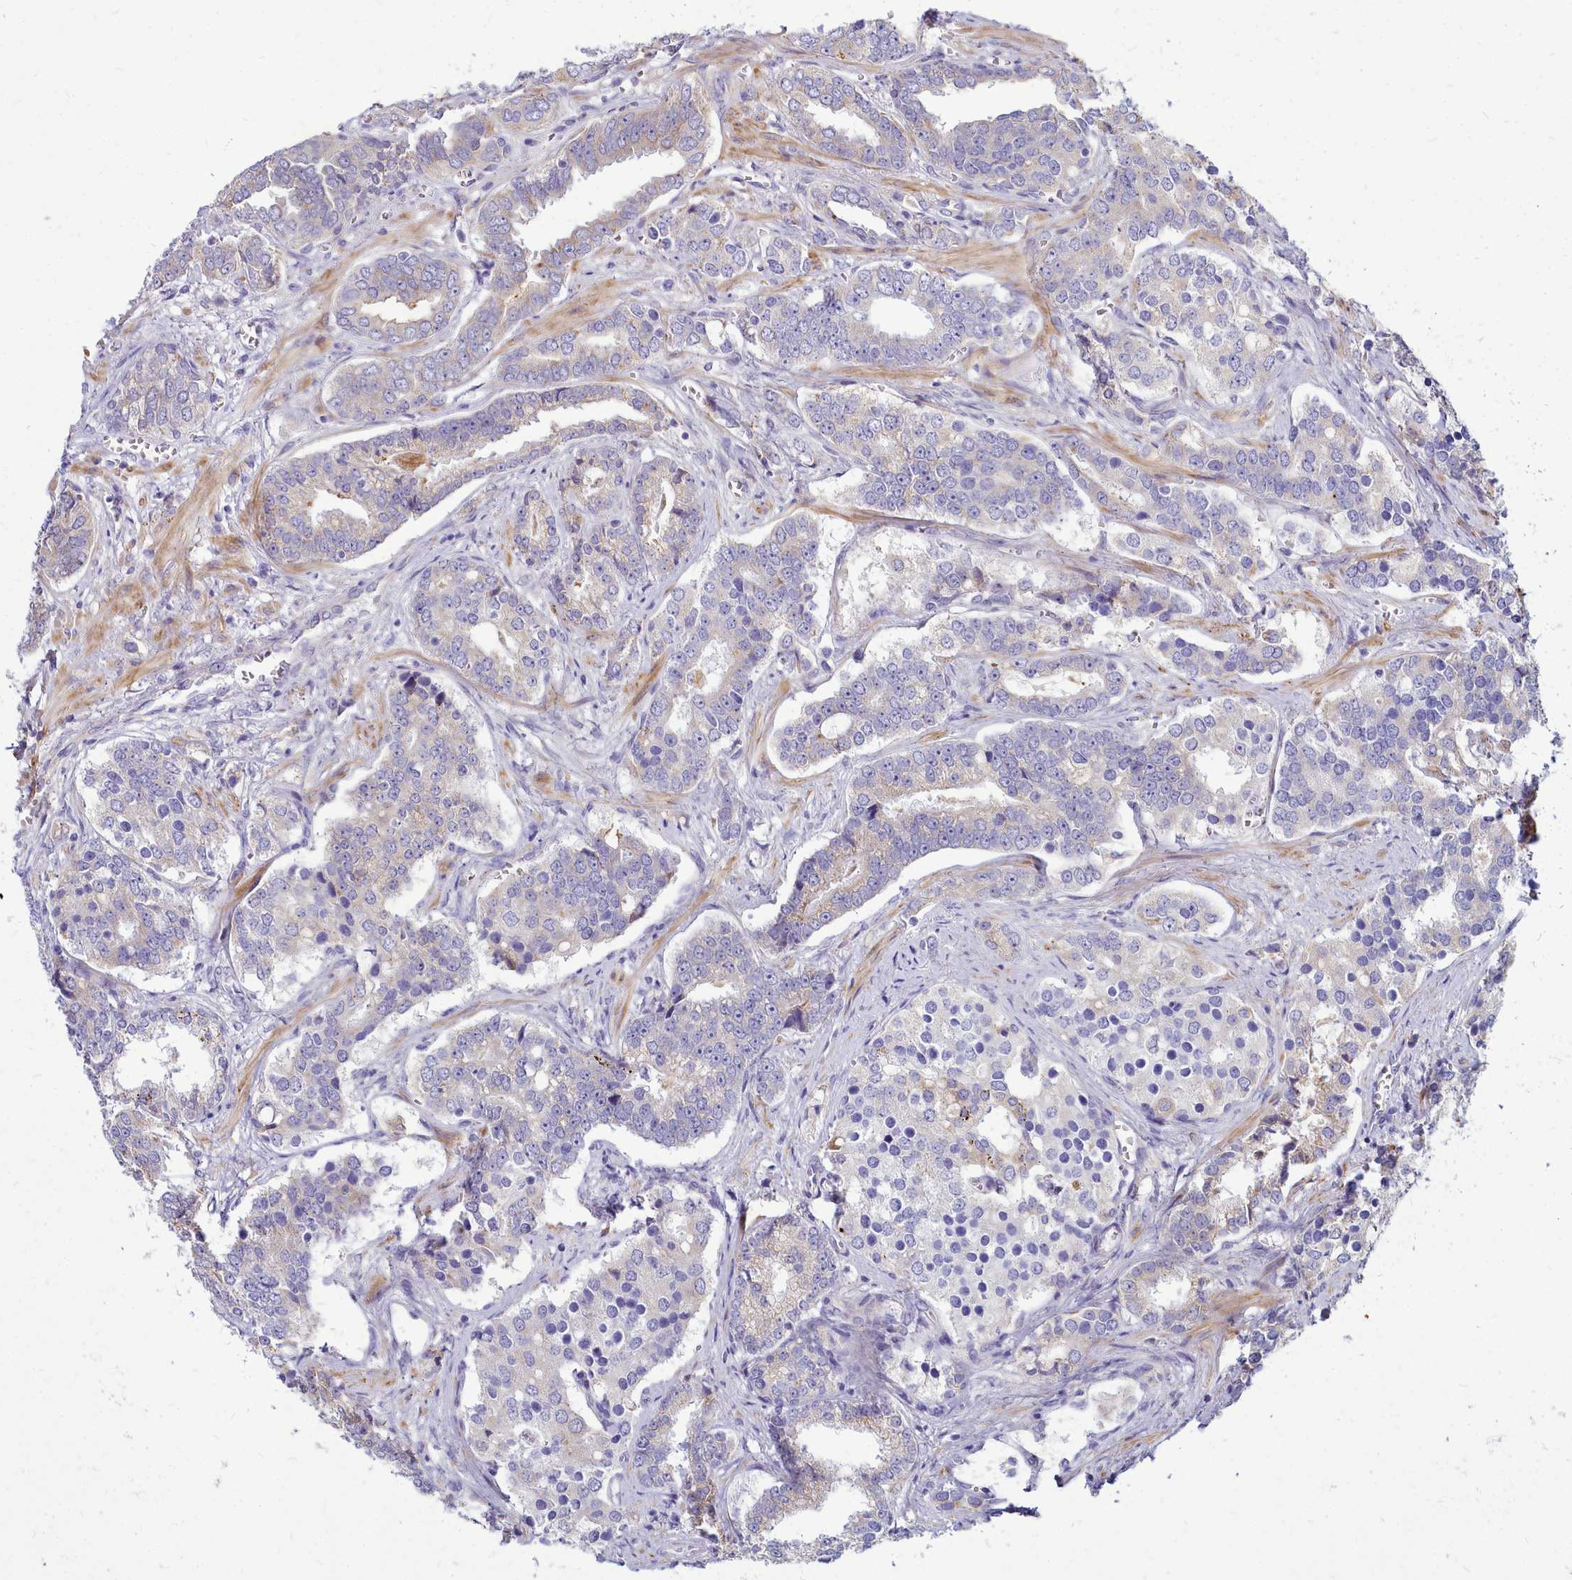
{"staining": {"intensity": "negative", "quantity": "none", "location": "none"}, "tissue": "prostate cancer", "cell_type": "Tumor cells", "image_type": "cancer", "snomed": [{"axis": "morphology", "description": "Adenocarcinoma, High grade"}, {"axis": "topography", "description": "Prostate"}], "caption": "This is a image of IHC staining of adenocarcinoma (high-grade) (prostate), which shows no staining in tumor cells.", "gene": "SMPD4", "patient": {"sex": "male", "age": 67}}